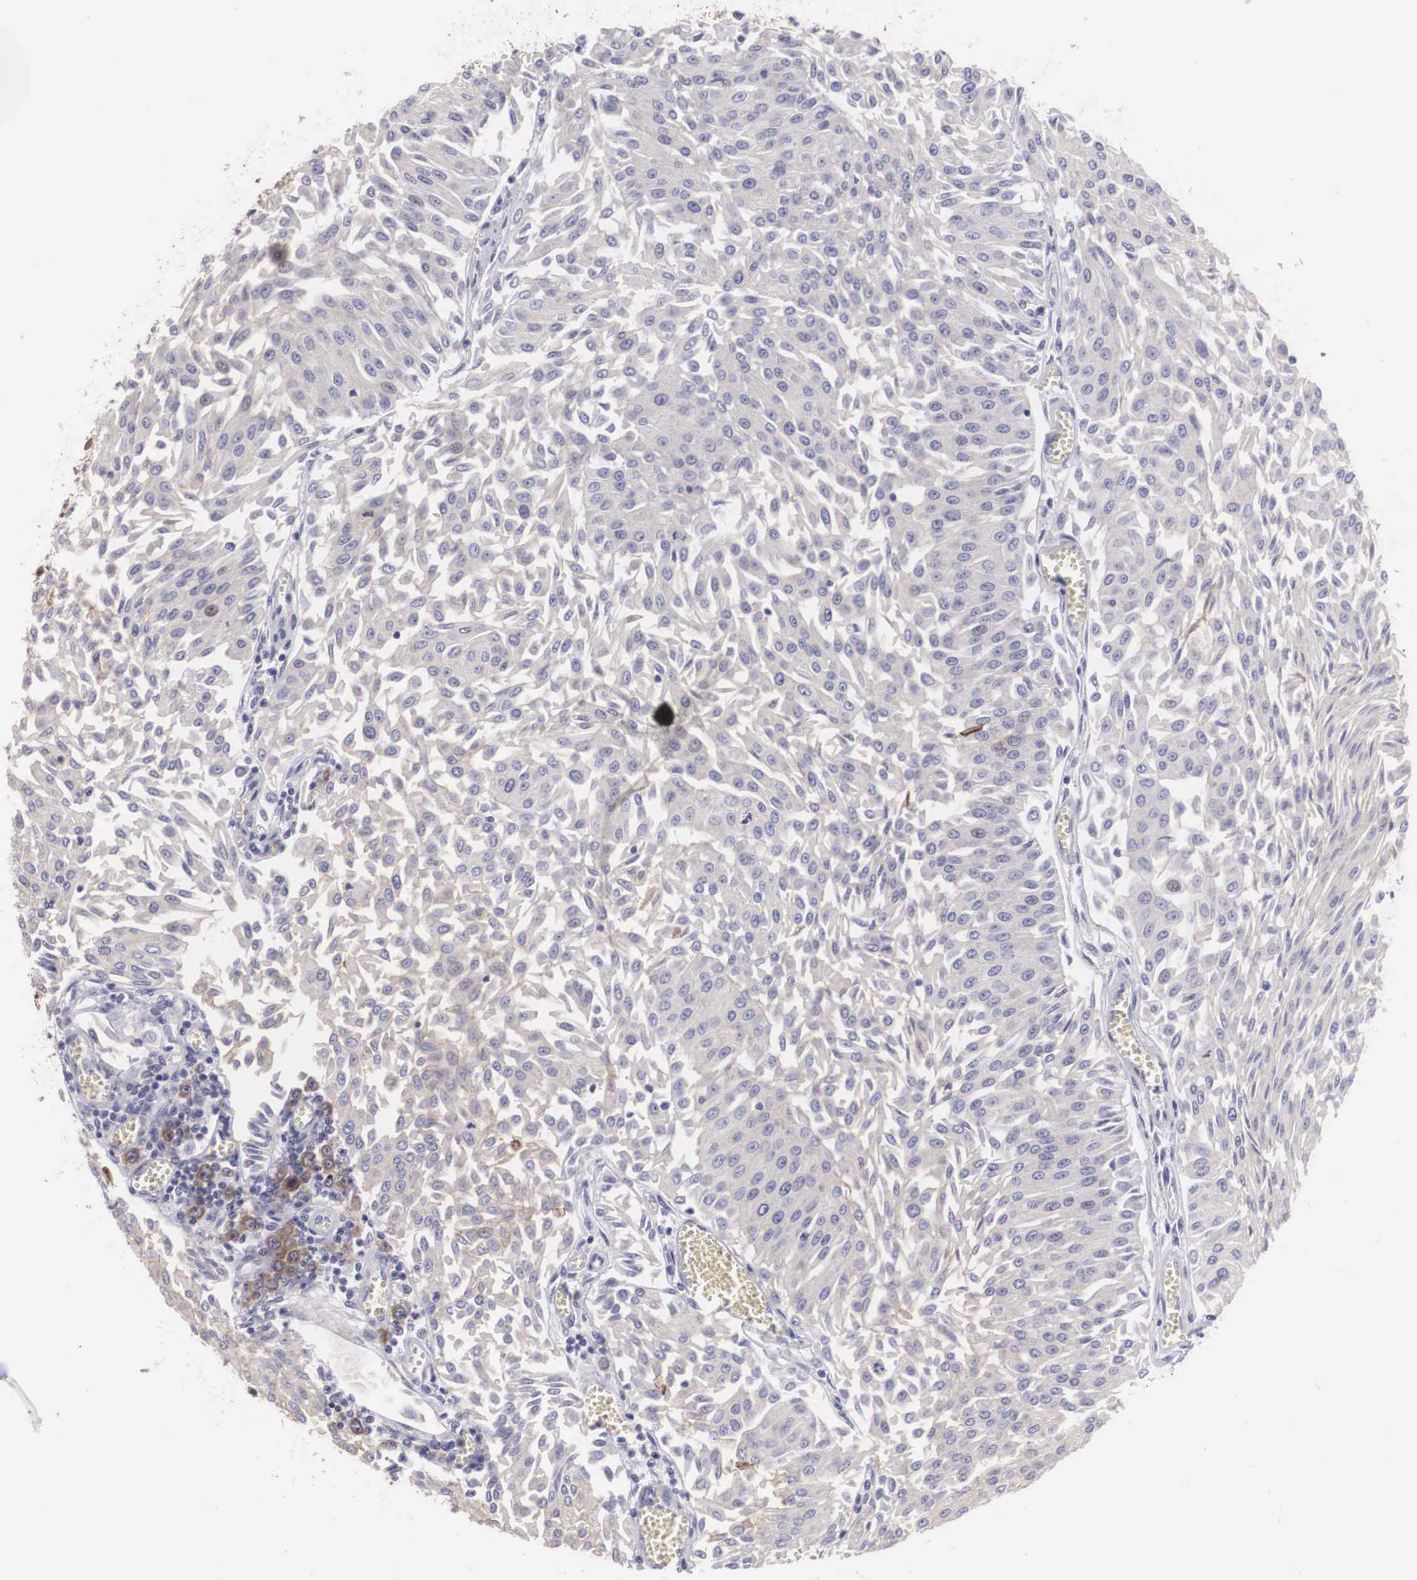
{"staining": {"intensity": "weak", "quantity": "25%-75%", "location": "cytoplasmic/membranous"}, "tissue": "urothelial cancer", "cell_type": "Tumor cells", "image_type": "cancer", "snomed": [{"axis": "morphology", "description": "Urothelial carcinoma, Low grade"}, {"axis": "topography", "description": "Urinary bladder"}], "caption": "A brown stain highlights weak cytoplasmic/membranous expression of a protein in human urothelial cancer tumor cells.", "gene": "TXLNG", "patient": {"sex": "male", "age": 86}}